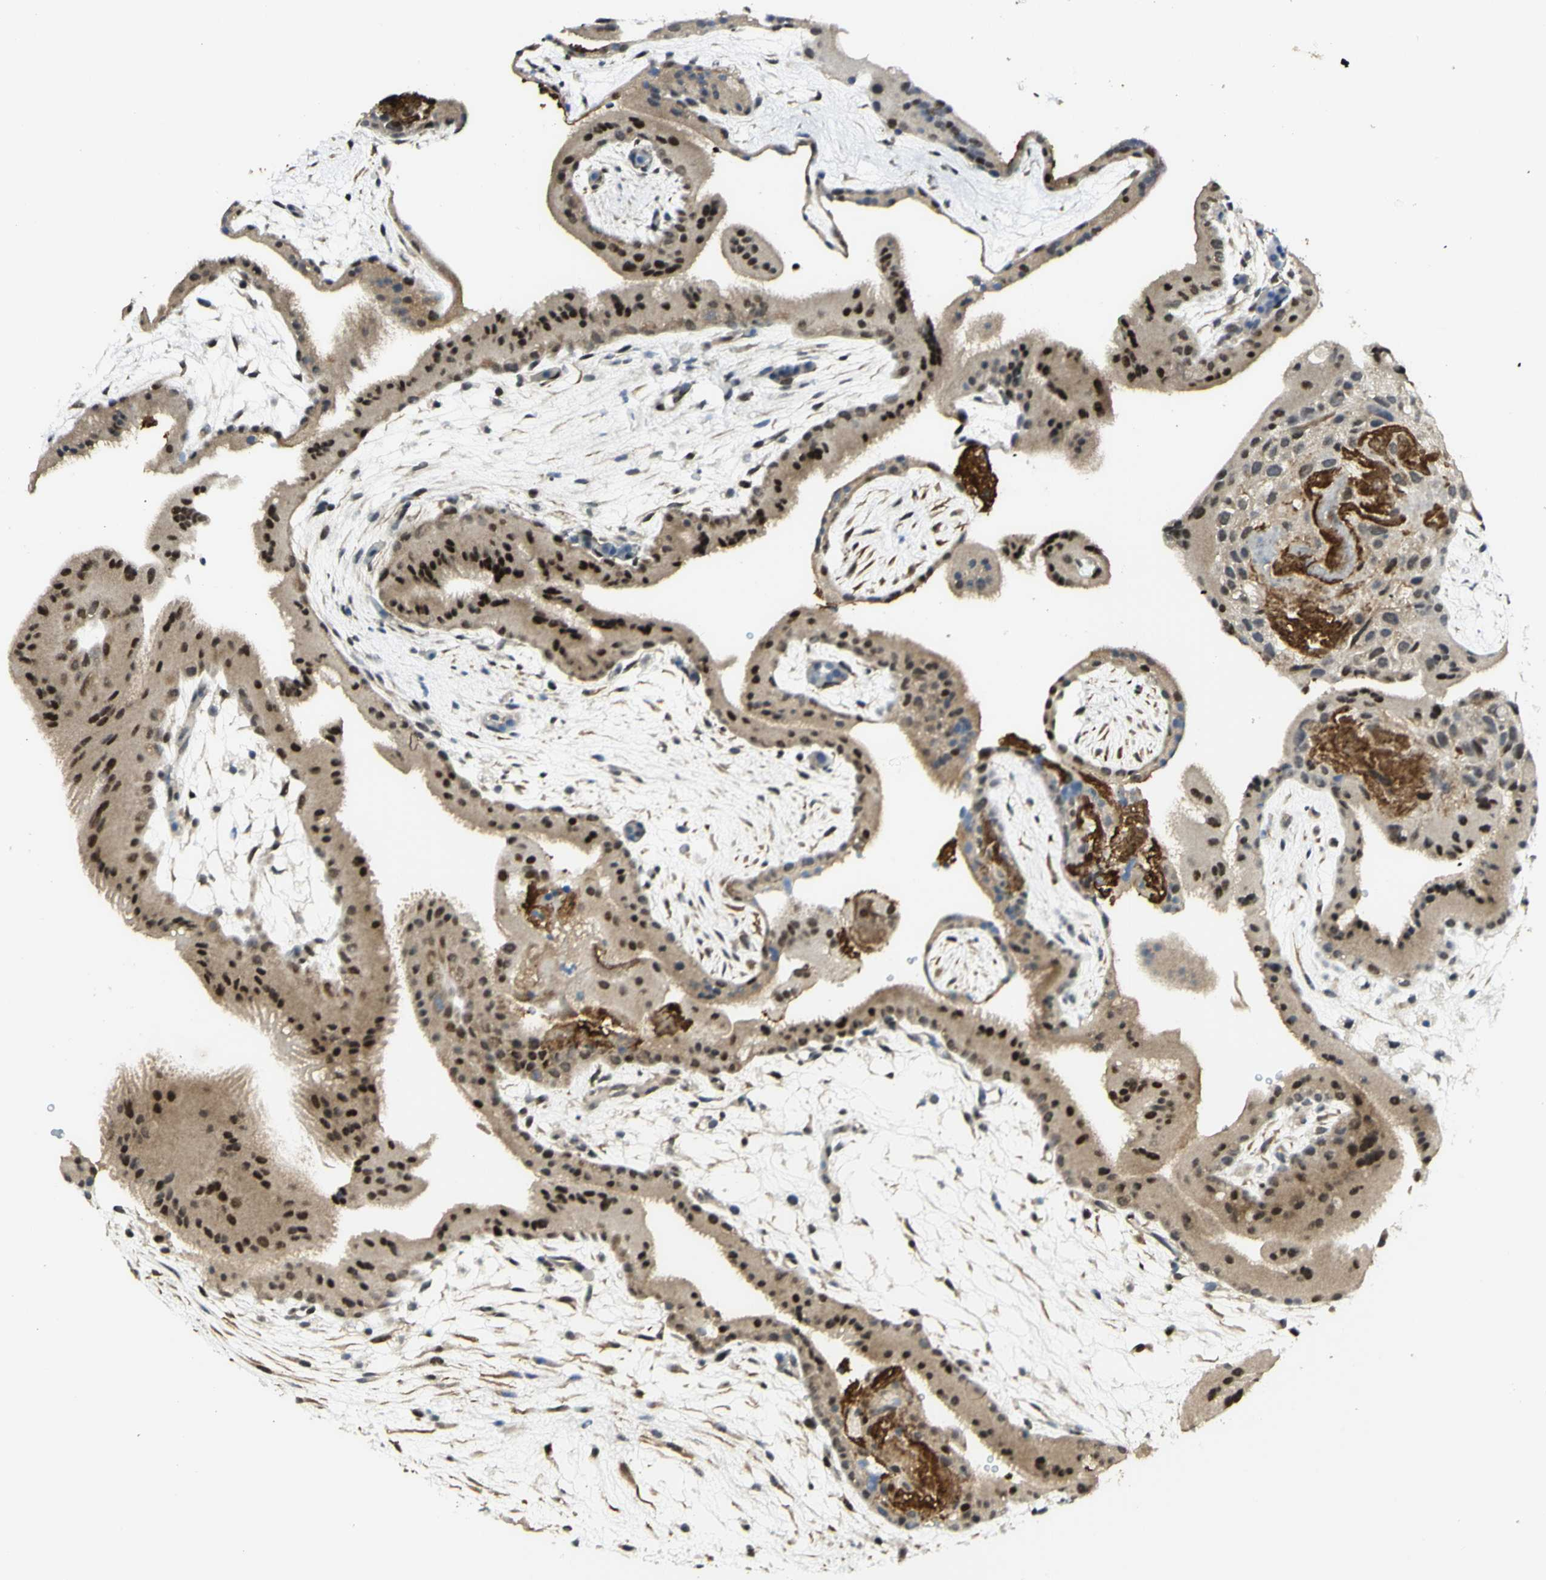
{"staining": {"intensity": "moderate", "quantity": ">75%", "location": "nuclear"}, "tissue": "placenta", "cell_type": "Trophoblastic cells", "image_type": "normal", "snomed": [{"axis": "morphology", "description": "Normal tissue, NOS"}, {"axis": "topography", "description": "Placenta"}], "caption": "Protein staining by immunohistochemistry (IHC) displays moderate nuclear staining in about >75% of trophoblastic cells in normal placenta. (Stains: DAB (3,3'-diaminobenzidine) in brown, nuclei in blue, Microscopy: brightfield microscopy at high magnification).", "gene": "DDX1", "patient": {"sex": "female", "age": 19}}